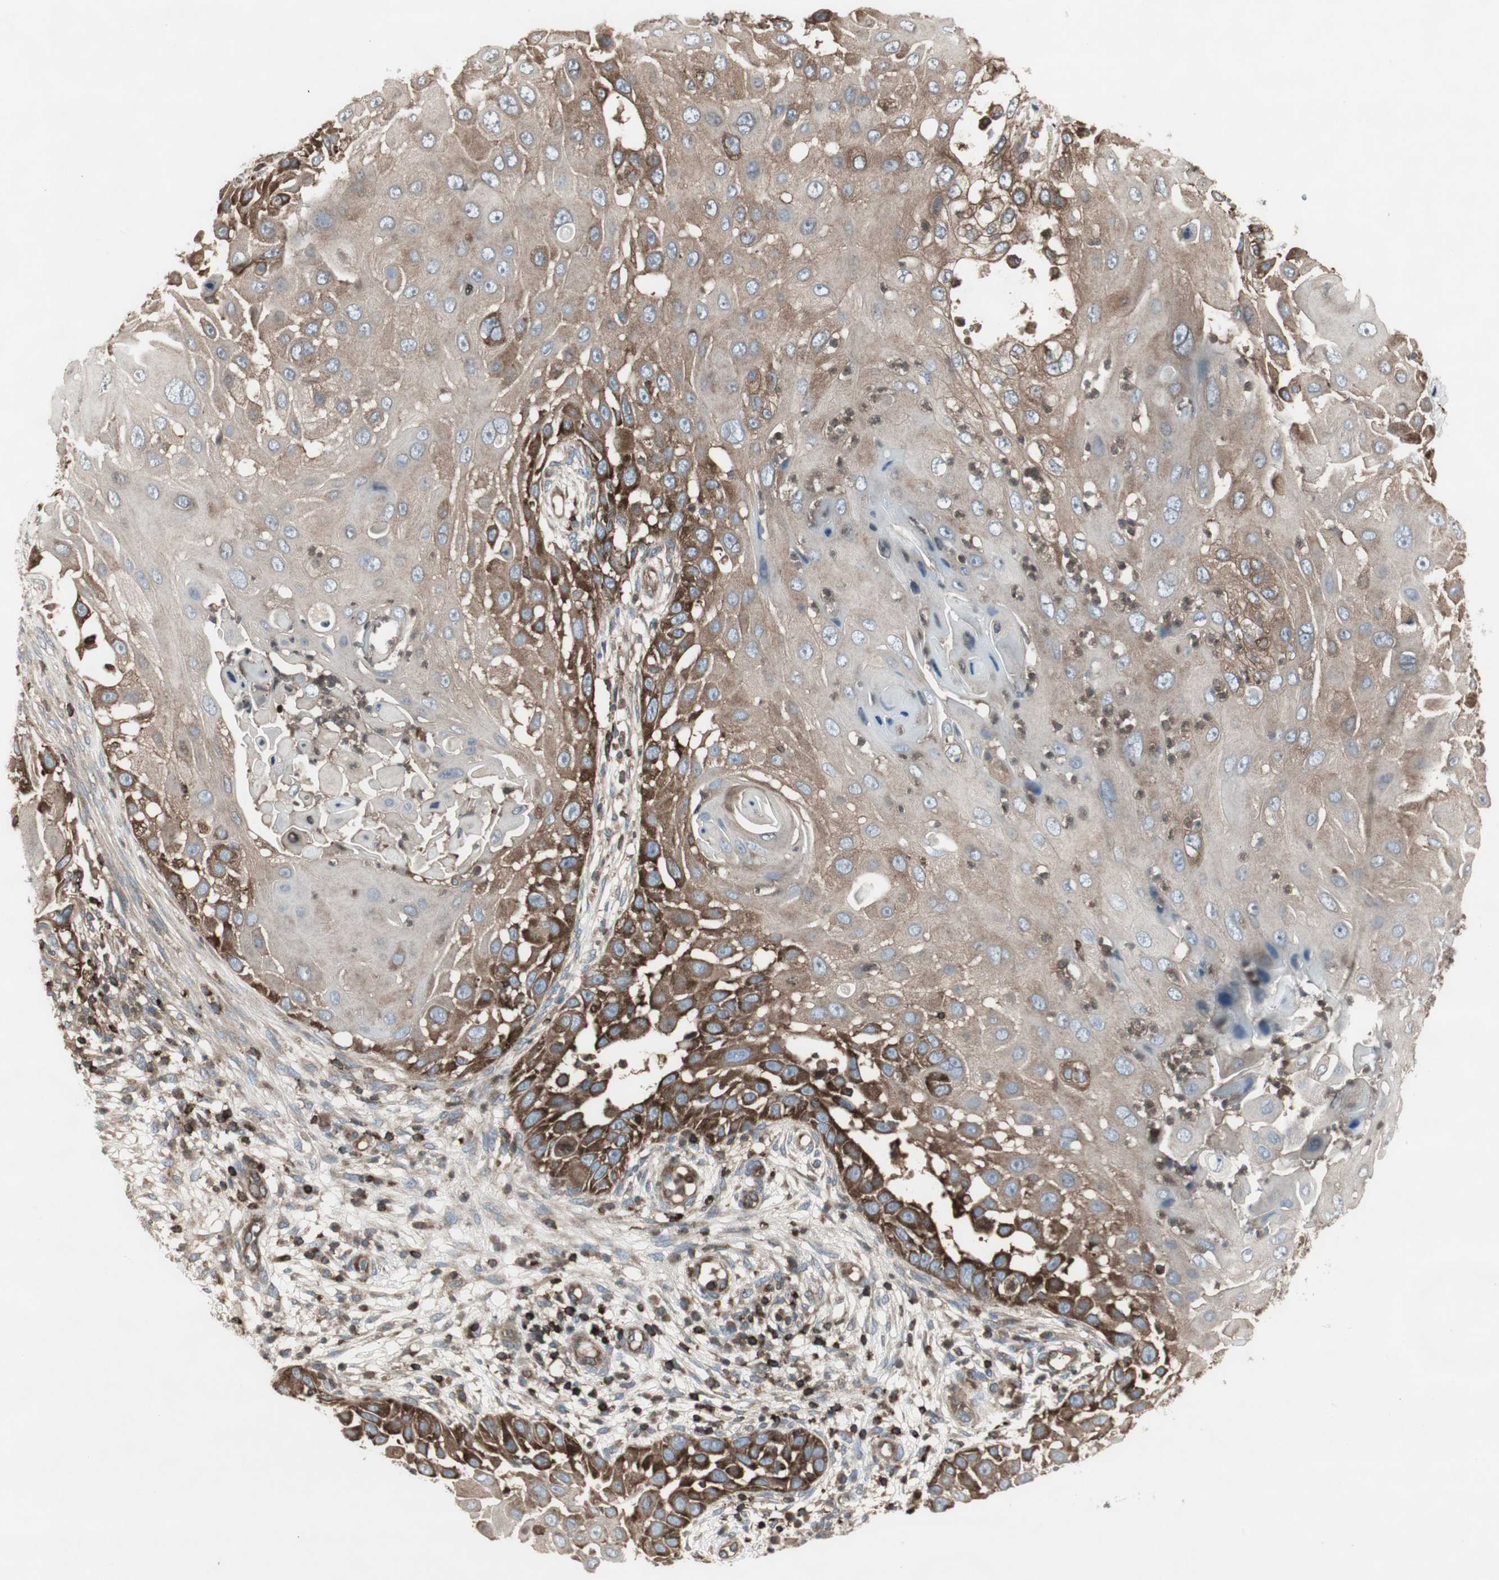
{"staining": {"intensity": "strong", "quantity": "<25%", "location": "cytoplasmic/membranous"}, "tissue": "skin cancer", "cell_type": "Tumor cells", "image_type": "cancer", "snomed": [{"axis": "morphology", "description": "Squamous cell carcinoma, NOS"}, {"axis": "topography", "description": "Skin"}], "caption": "Skin cancer (squamous cell carcinoma) stained for a protein (brown) exhibits strong cytoplasmic/membranous positive expression in approximately <25% of tumor cells.", "gene": "ARHGEF1", "patient": {"sex": "female", "age": 44}}